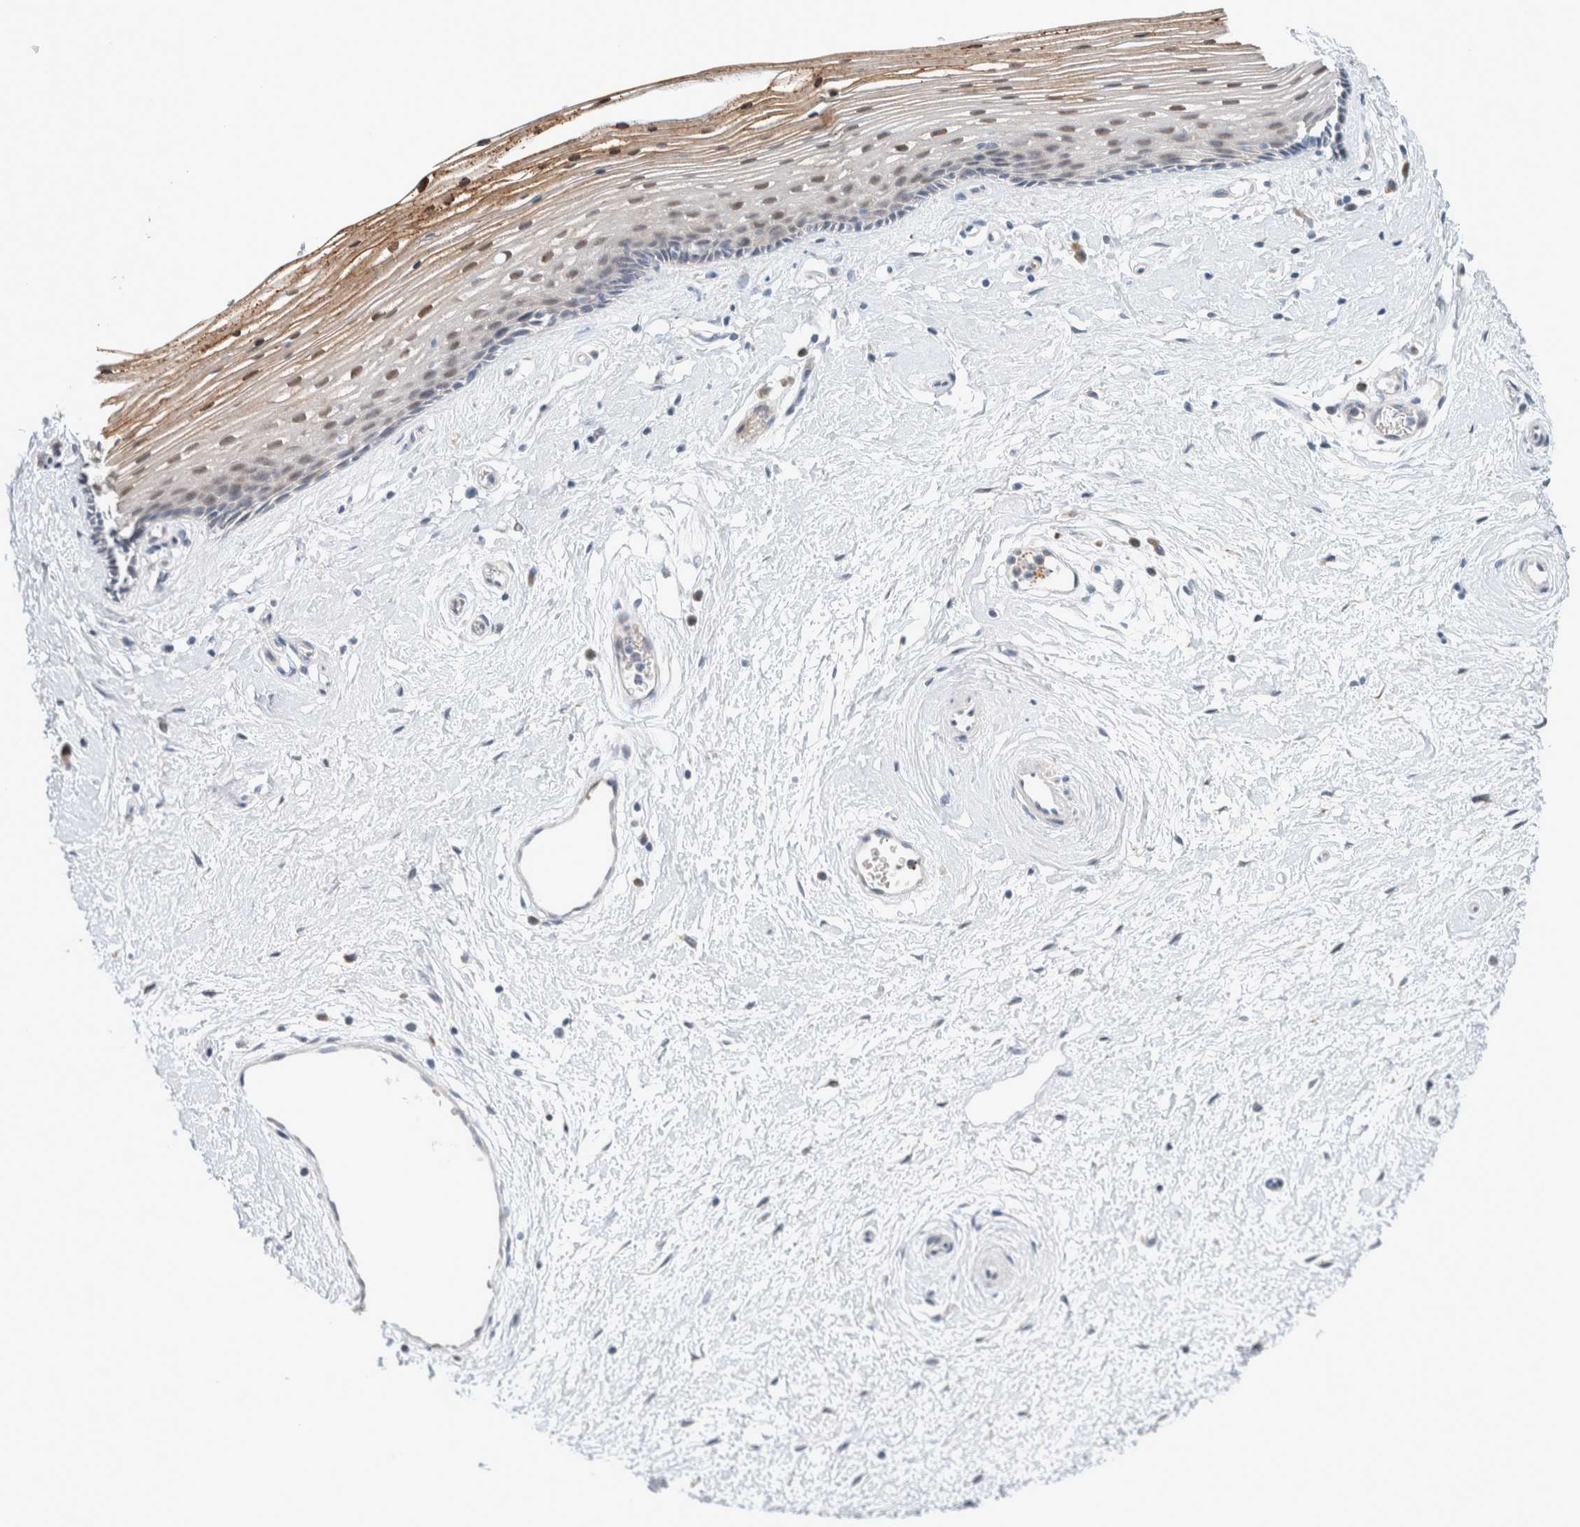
{"staining": {"intensity": "moderate", "quantity": "25%-75%", "location": "nuclear"}, "tissue": "vagina", "cell_type": "Squamous epithelial cells", "image_type": "normal", "snomed": [{"axis": "morphology", "description": "Normal tissue, NOS"}, {"axis": "topography", "description": "Vagina"}], "caption": "The image shows immunohistochemical staining of unremarkable vagina. There is moderate nuclear positivity is present in approximately 25%-75% of squamous epithelial cells.", "gene": "CRAT", "patient": {"sex": "female", "age": 46}}